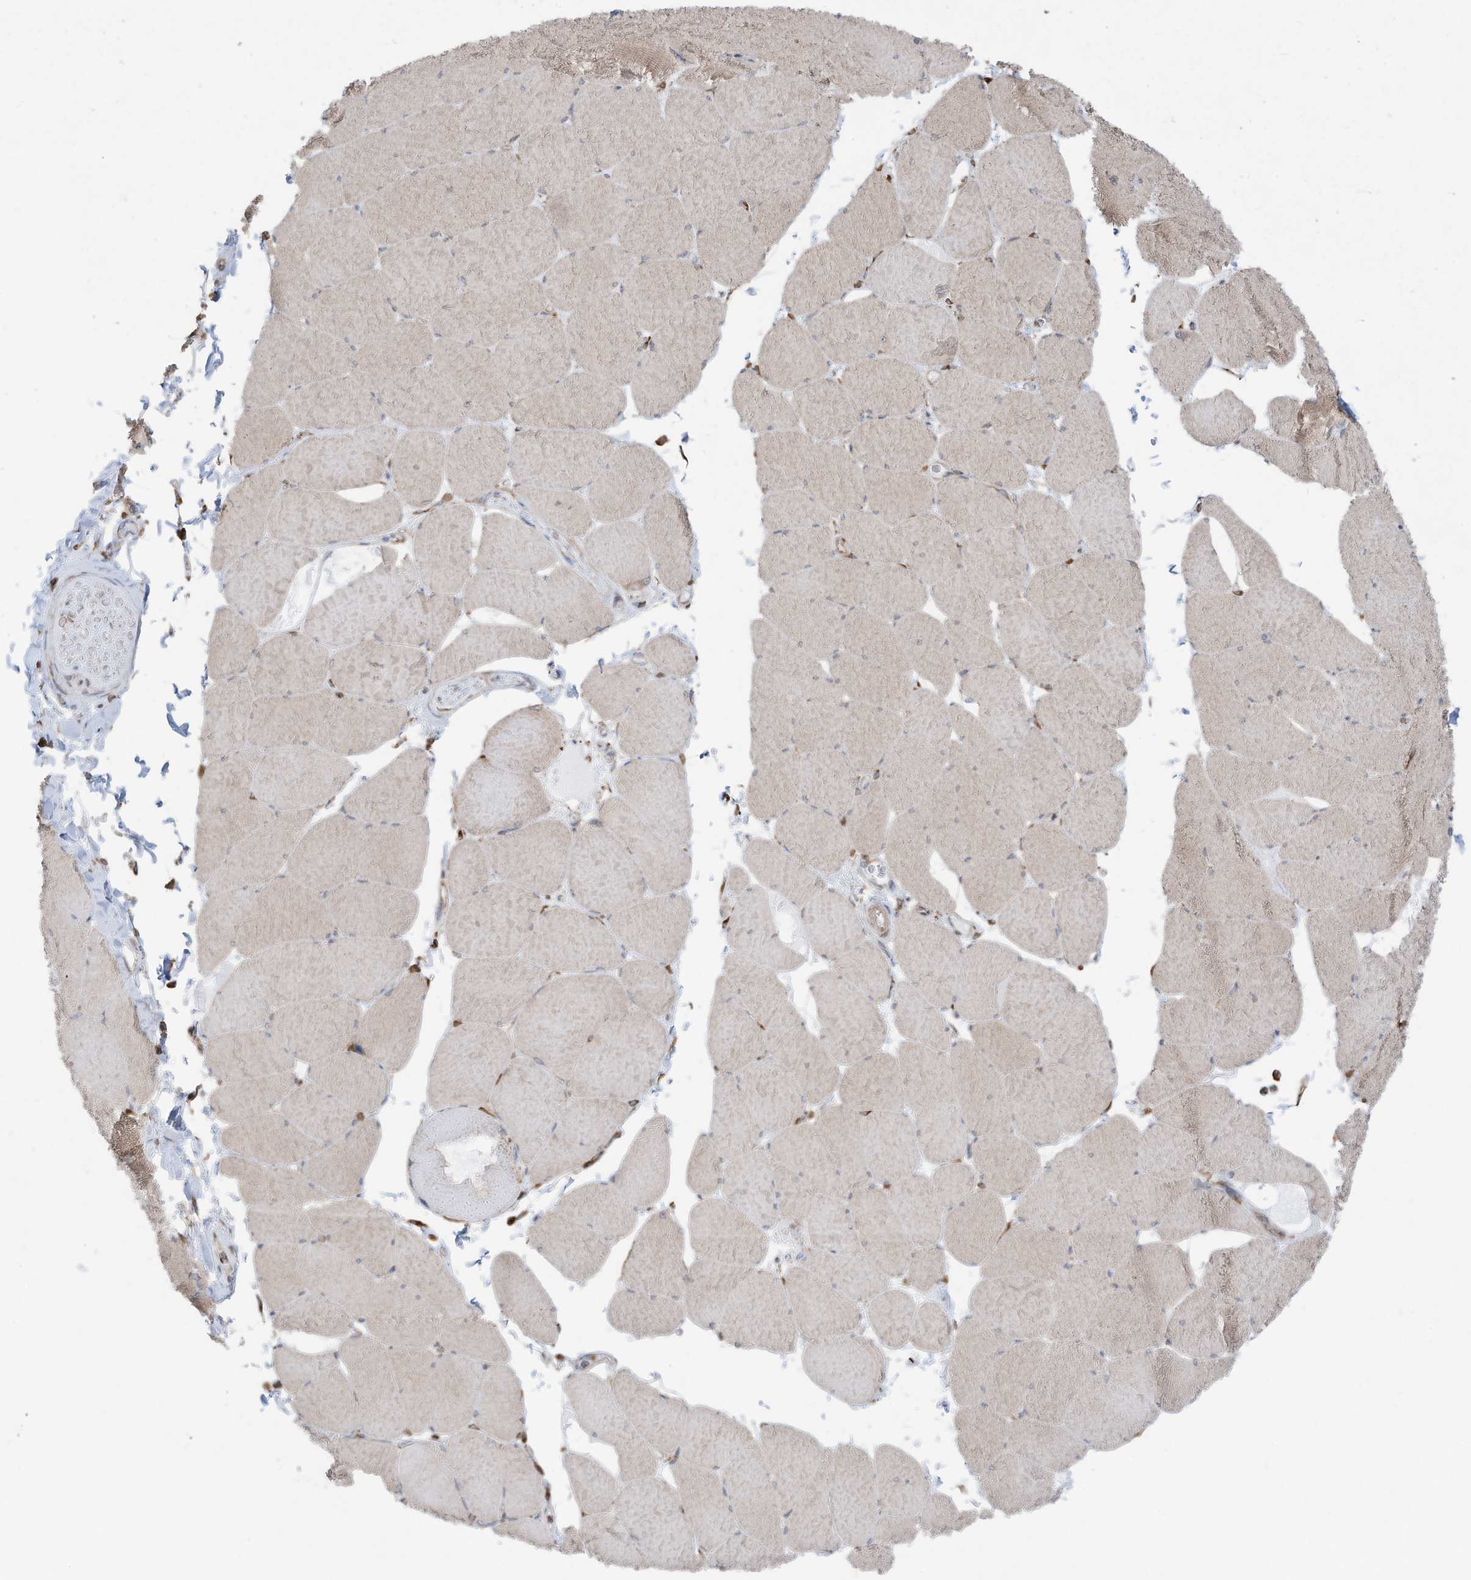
{"staining": {"intensity": "weak", "quantity": "25%-75%", "location": "cytoplasmic/membranous"}, "tissue": "skeletal muscle", "cell_type": "Myocytes", "image_type": "normal", "snomed": [{"axis": "morphology", "description": "Normal tissue, NOS"}, {"axis": "topography", "description": "Skeletal muscle"}, {"axis": "topography", "description": "Head-Neck"}], "caption": "Immunohistochemical staining of normal human skeletal muscle exhibits low levels of weak cytoplasmic/membranous positivity in approximately 25%-75% of myocytes. The staining was performed using DAB to visualize the protein expression in brown, while the nuclei were stained in blue with hematoxylin (Magnification: 20x).", "gene": "ZNF354C", "patient": {"sex": "male", "age": 66}}